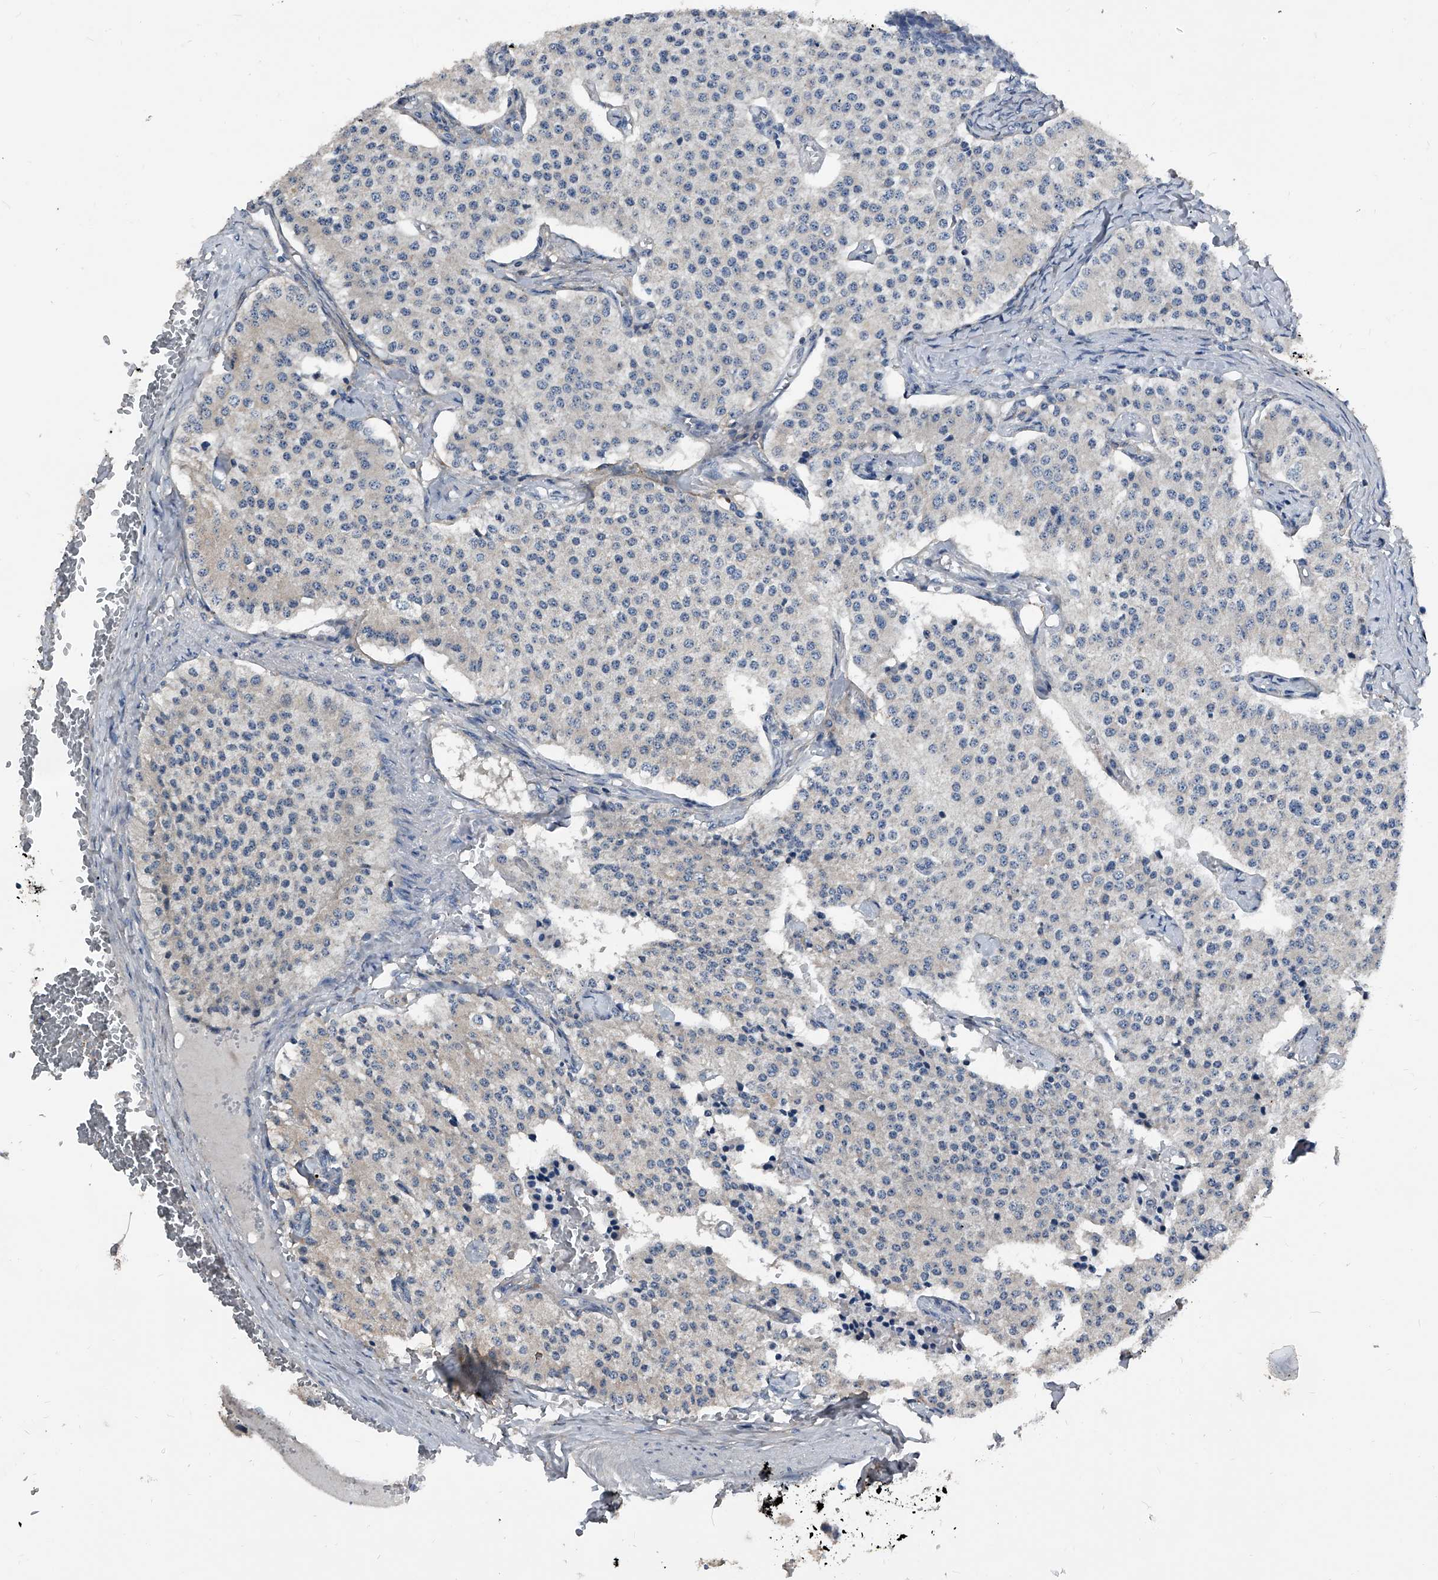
{"staining": {"intensity": "negative", "quantity": "none", "location": "none"}, "tissue": "carcinoid", "cell_type": "Tumor cells", "image_type": "cancer", "snomed": [{"axis": "morphology", "description": "Carcinoid, malignant, NOS"}, {"axis": "topography", "description": "Colon"}], "caption": "Immunohistochemistry of human carcinoid displays no positivity in tumor cells. (DAB (3,3'-diaminobenzidine) immunohistochemistry (IHC) visualized using brightfield microscopy, high magnification).", "gene": "PHACTR1", "patient": {"sex": "female", "age": 52}}